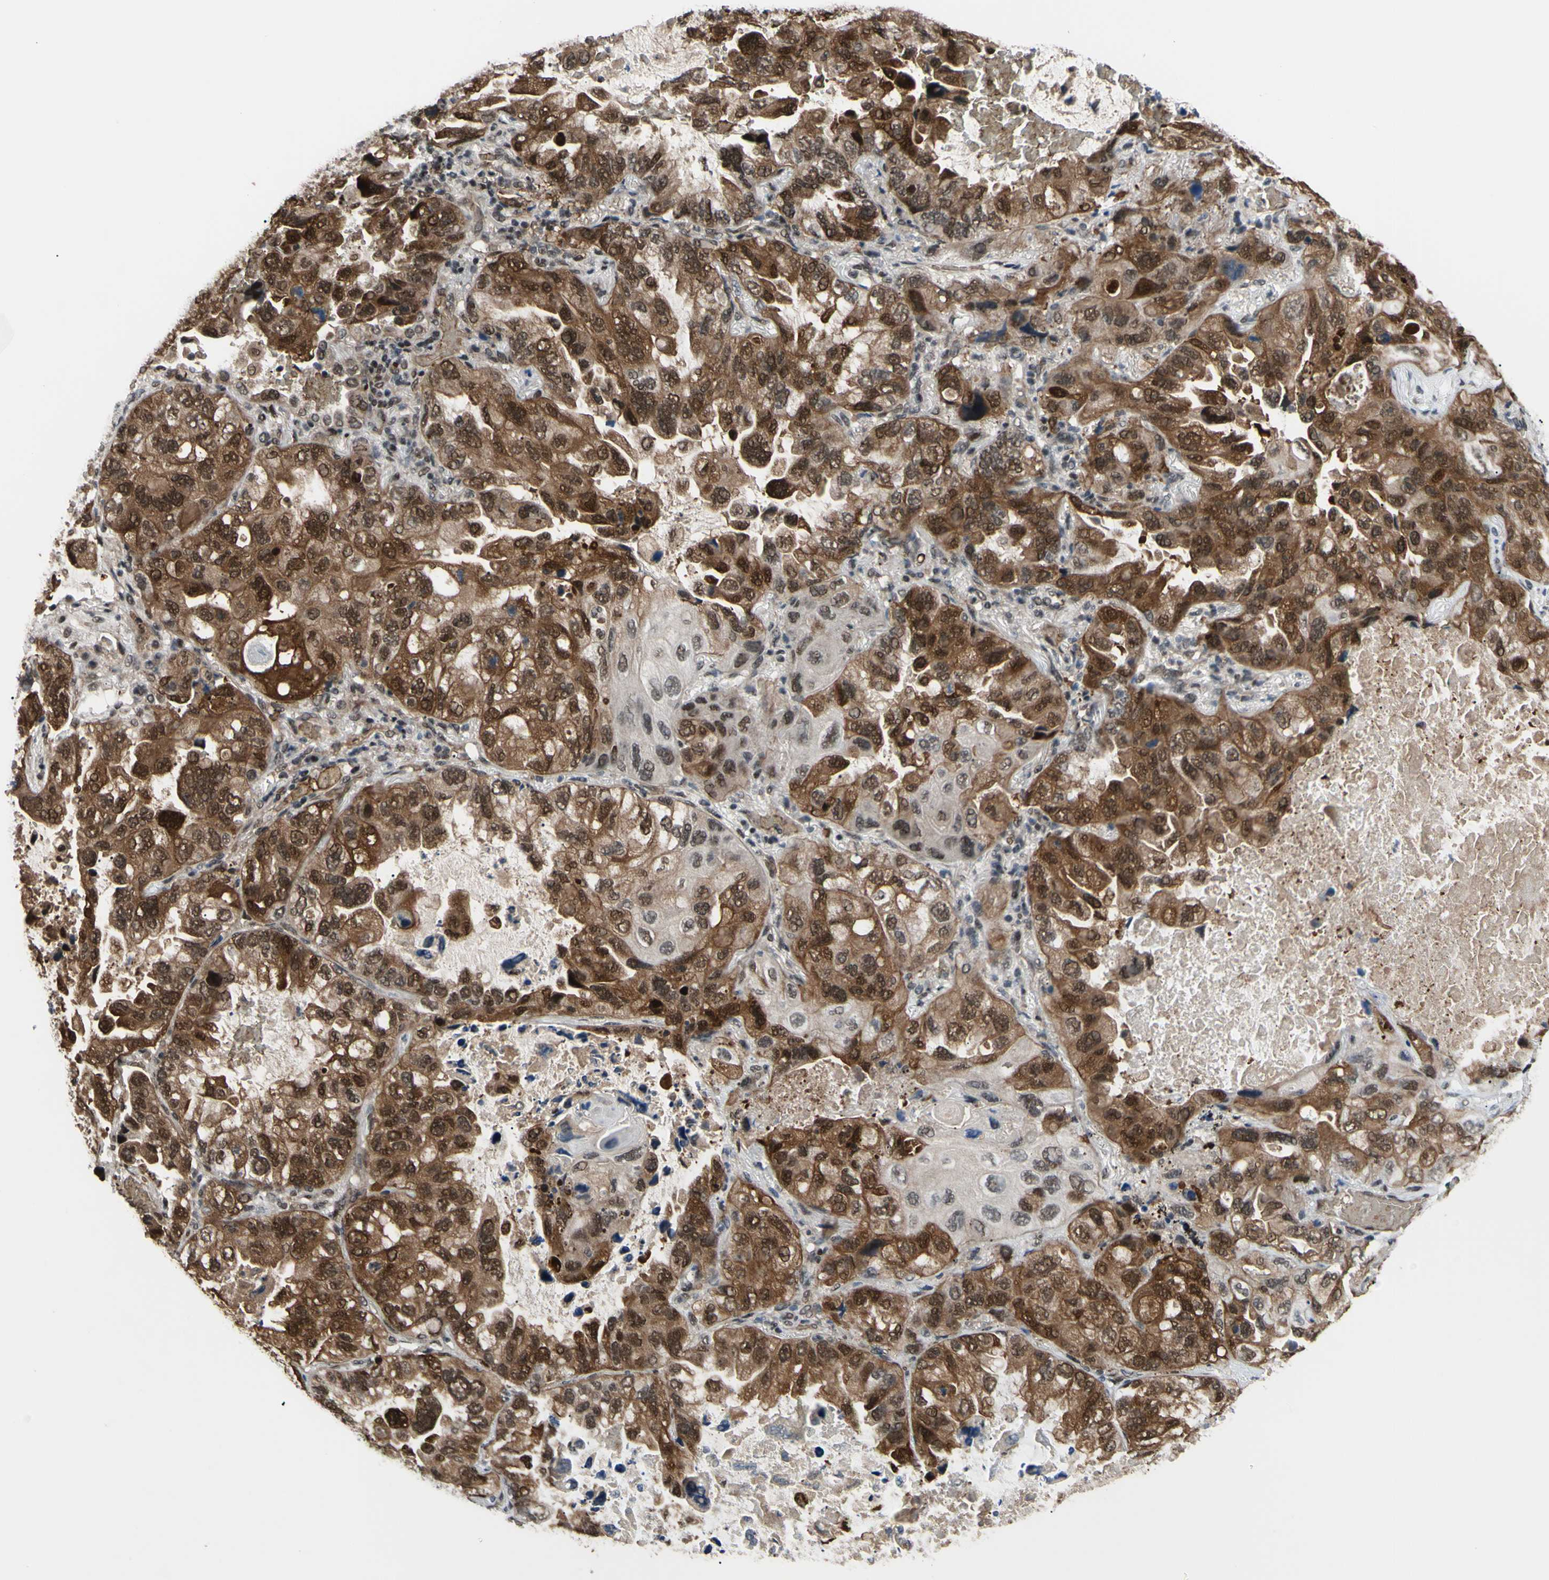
{"staining": {"intensity": "strong", "quantity": ">75%", "location": "cytoplasmic/membranous,nuclear"}, "tissue": "lung cancer", "cell_type": "Tumor cells", "image_type": "cancer", "snomed": [{"axis": "morphology", "description": "Squamous cell carcinoma, NOS"}, {"axis": "topography", "description": "Lung"}], "caption": "Squamous cell carcinoma (lung) stained with a brown dye displays strong cytoplasmic/membranous and nuclear positive positivity in approximately >75% of tumor cells.", "gene": "THAP12", "patient": {"sex": "female", "age": 73}}